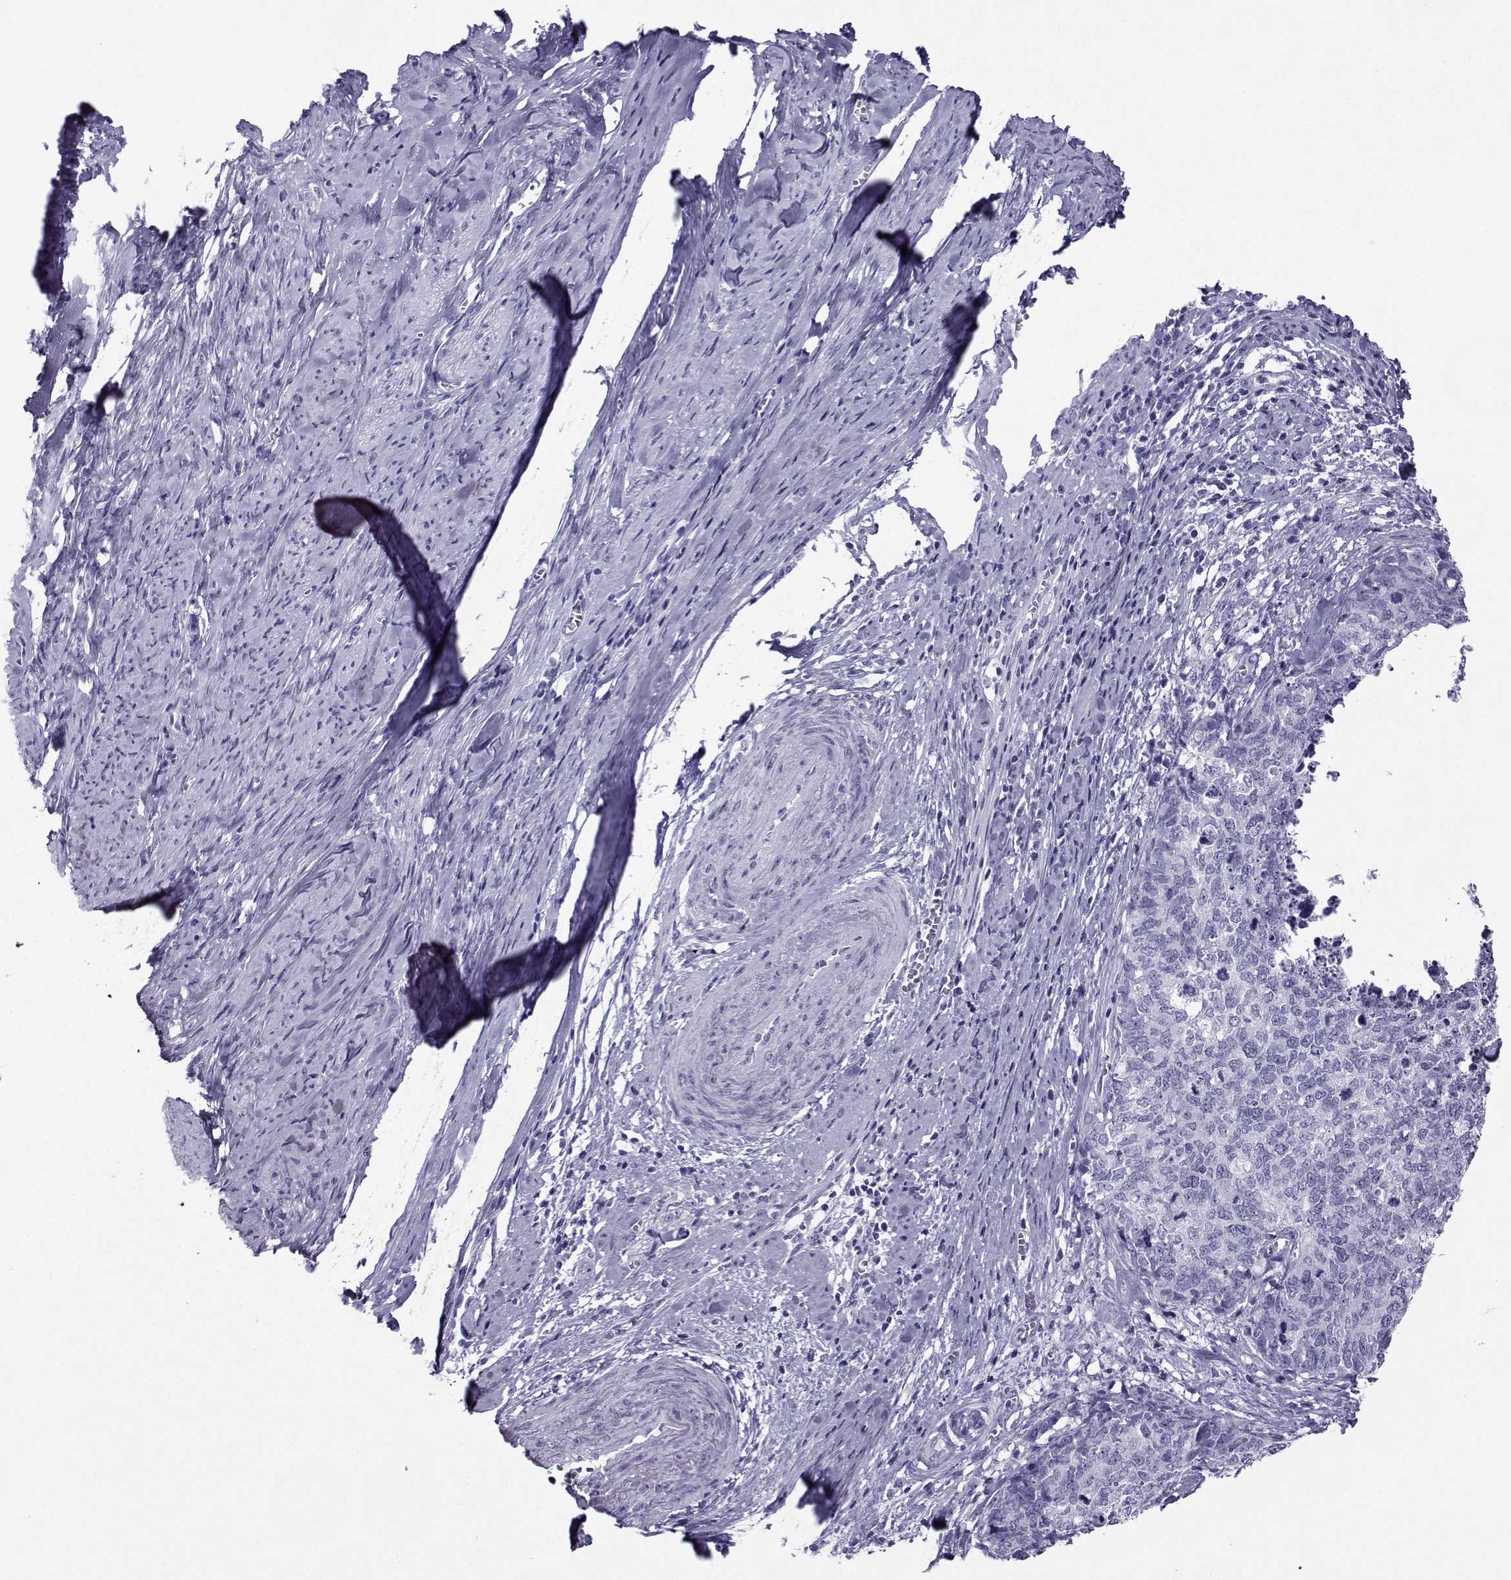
{"staining": {"intensity": "negative", "quantity": "none", "location": "none"}, "tissue": "cervical cancer", "cell_type": "Tumor cells", "image_type": "cancer", "snomed": [{"axis": "morphology", "description": "Squamous cell carcinoma, NOS"}, {"axis": "topography", "description": "Cervix"}], "caption": "The micrograph displays no staining of tumor cells in cervical cancer (squamous cell carcinoma).", "gene": "CRYBB1", "patient": {"sex": "female", "age": 63}}